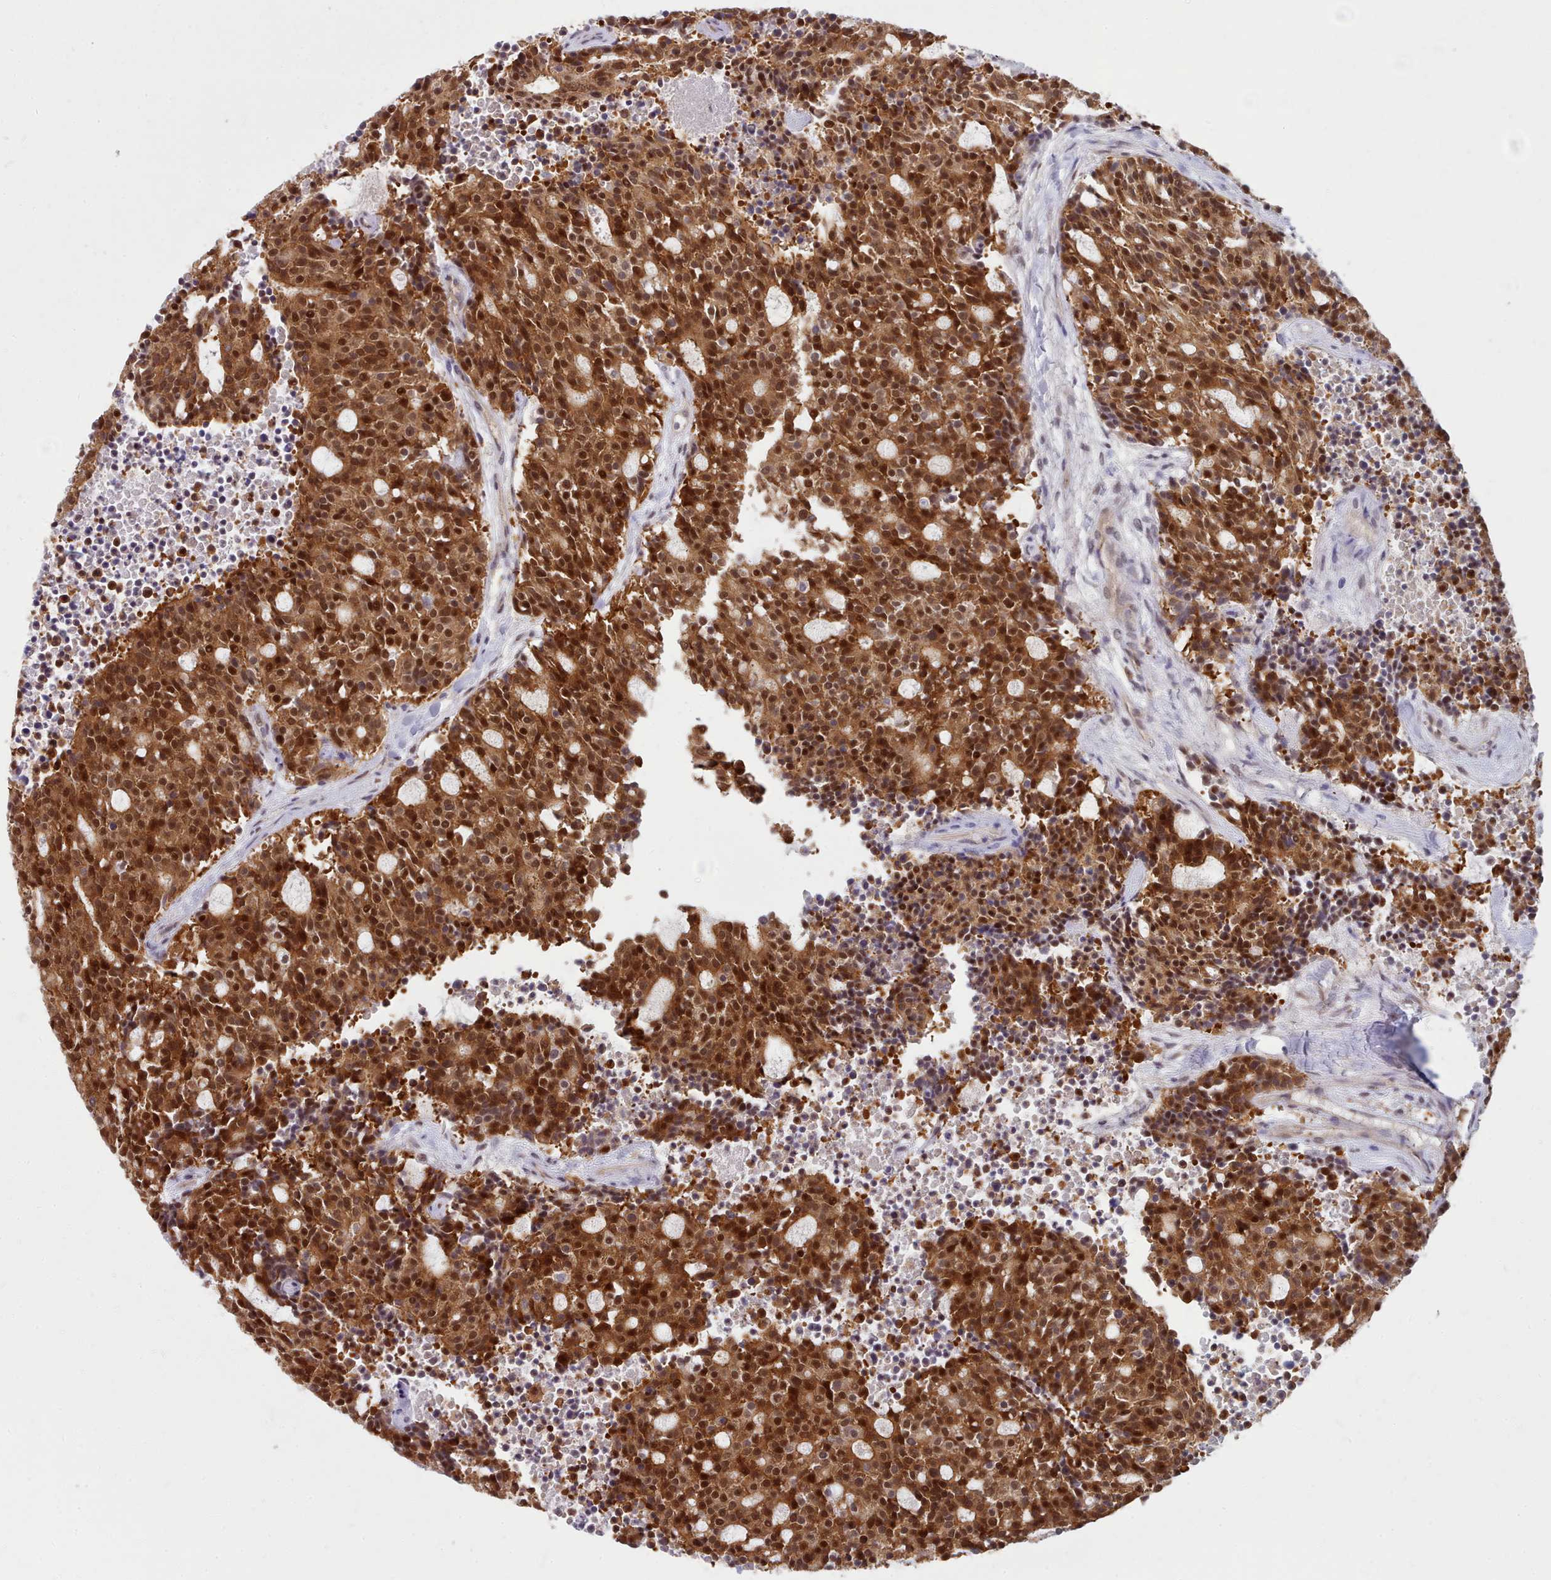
{"staining": {"intensity": "strong", "quantity": ">75%", "location": "cytoplasmic/membranous,nuclear"}, "tissue": "carcinoid", "cell_type": "Tumor cells", "image_type": "cancer", "snomed": [{"axis": "morphology", "description": "Carcinoid, malignant, NOS"}, {"axis": "topography", "description": "Pancreas"}], "caption": "A brown stain shows strong cytoplasmic/membranous and nuclear expression of a protein in carcinoid tumor cells.", "gene": "CES3", "patient": {"sex": "female", "age": 54}}